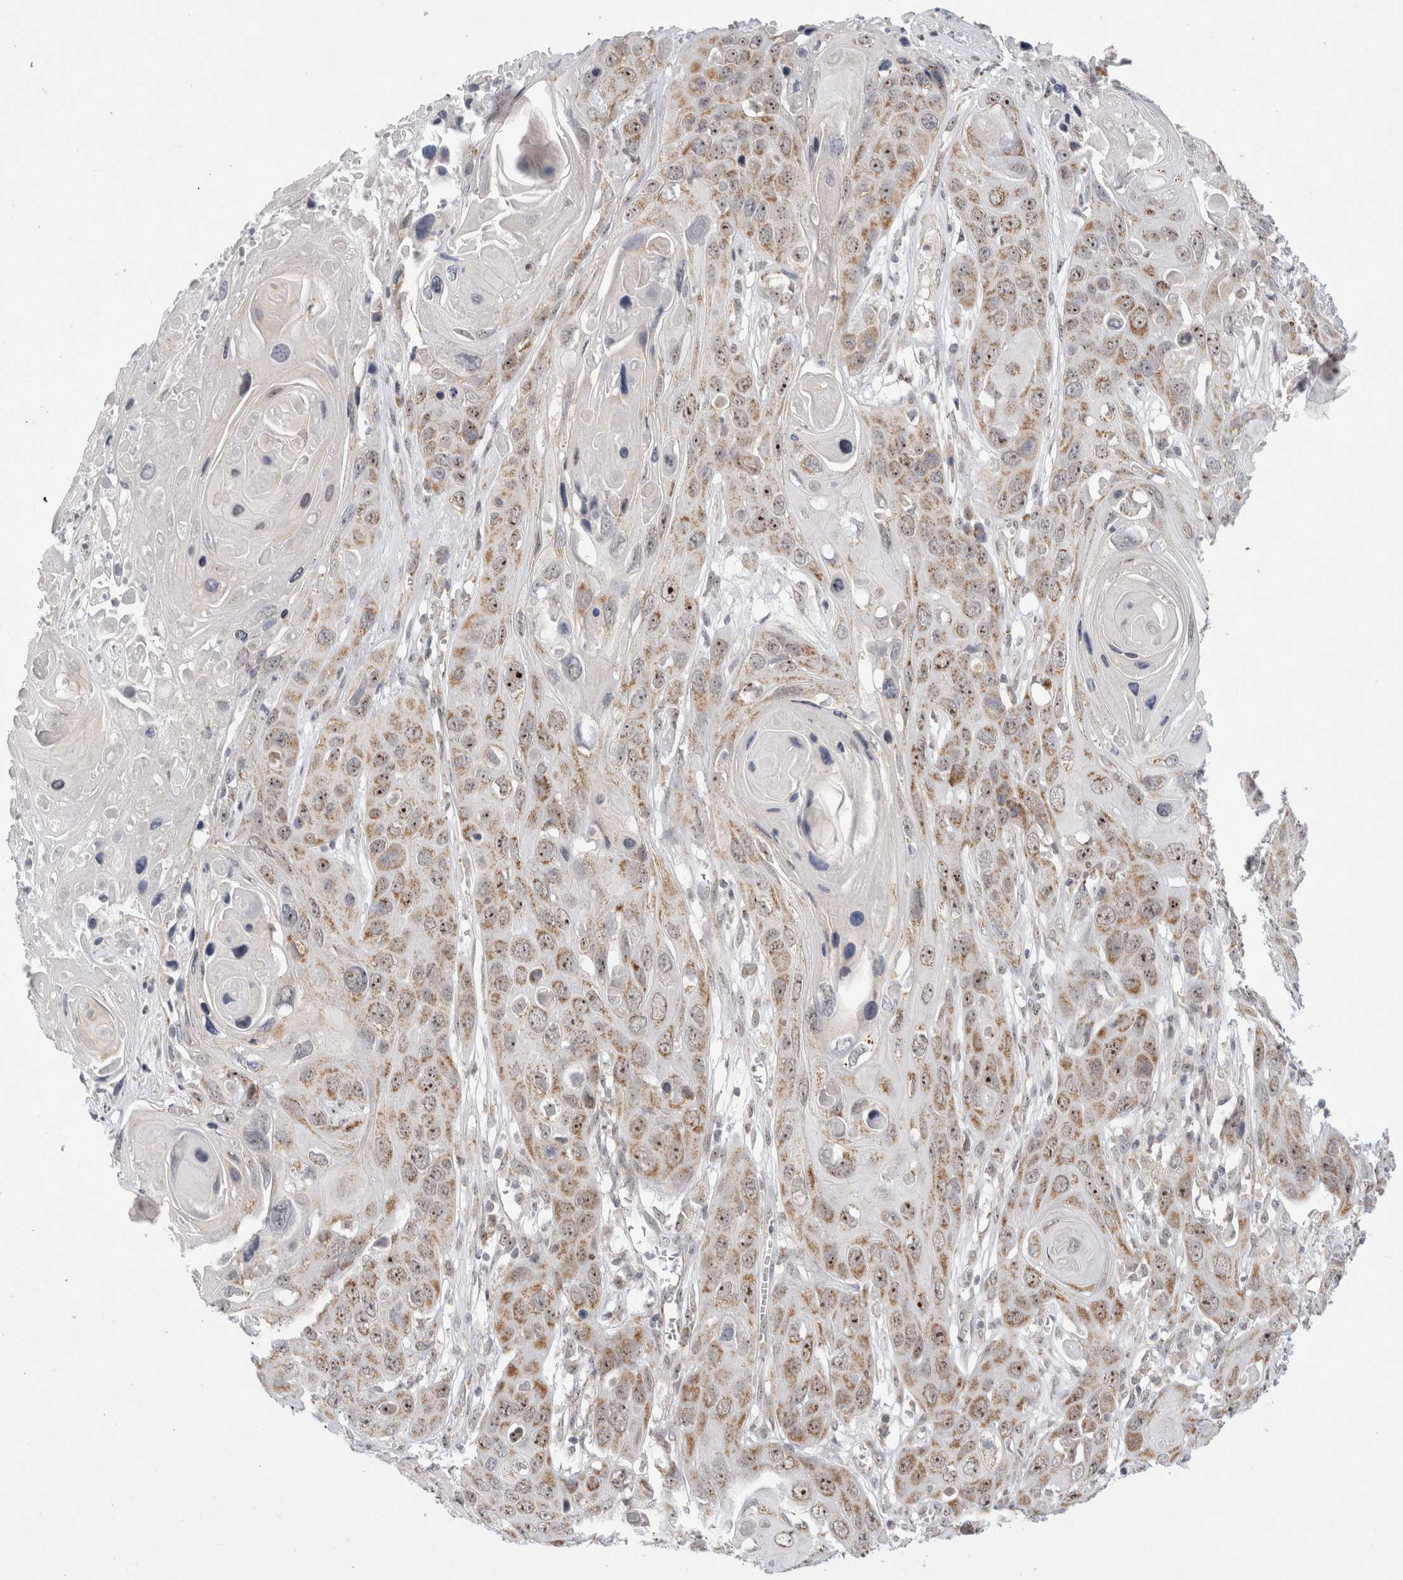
{"staining": {"intensity": "moderate", "quantity": ">75%", "location": "cytoplasmic/membranous,nuclear"}, "tissue": "skin cancer", "cell_type": "Tumor cells", "image_type": "cancer", "snomed": [{"axis": "morphology", "description": "Squamous cell carcinoma, NOS"}, {"axis": "topography", "description": "Skin"}], "caption": "This is a histology image of immunohistochemistry staining of squamous cell carcinoma (skin), which shows moderate staining in the cytoplasmic/membranous and nuclear of tumor cells.", "gene": "MRPL37", "patient": {"sex": "male", "age": 55}}